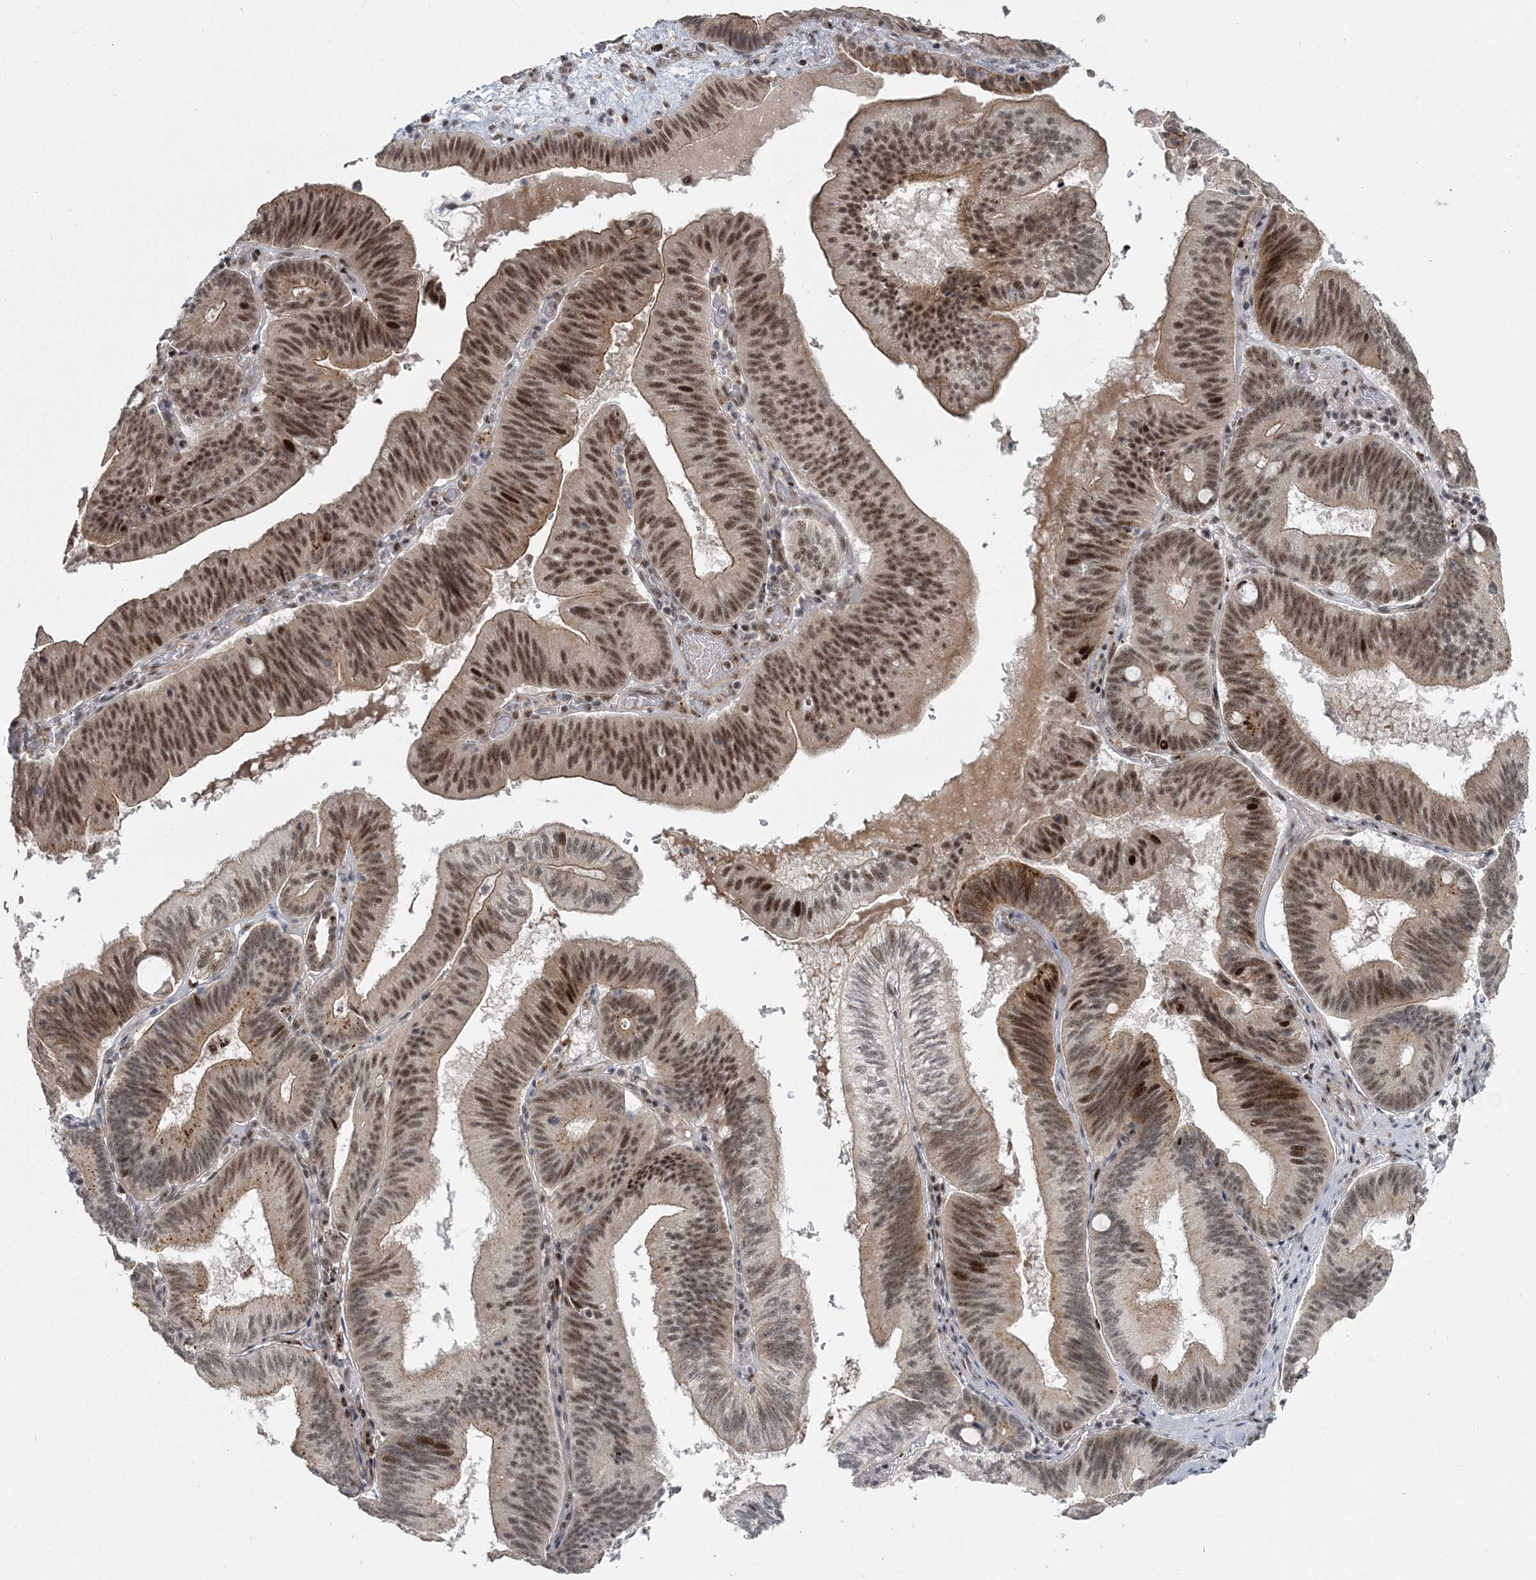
{"staining": {"intensity": "moderate", "quantity": ">75%", "location": "nuclear"}, "tissue": "pancreatic cancer", "cell_type": "Tumor cells", "image_type": "cancer", "snomed": [{"axis": "morphology", "description": "Adenocarcinoma, NOS"}, {"axis": "topography", "description": "Pancreas"}], "caption": "About >75% of tumor cells in adenocarcinoma (pancreatic) show moderate nuclear protein positivity as visualized by brown immunohistochemical staining.", "gene": "CWC22", "patient": {"sex": "male", "age": 82}}